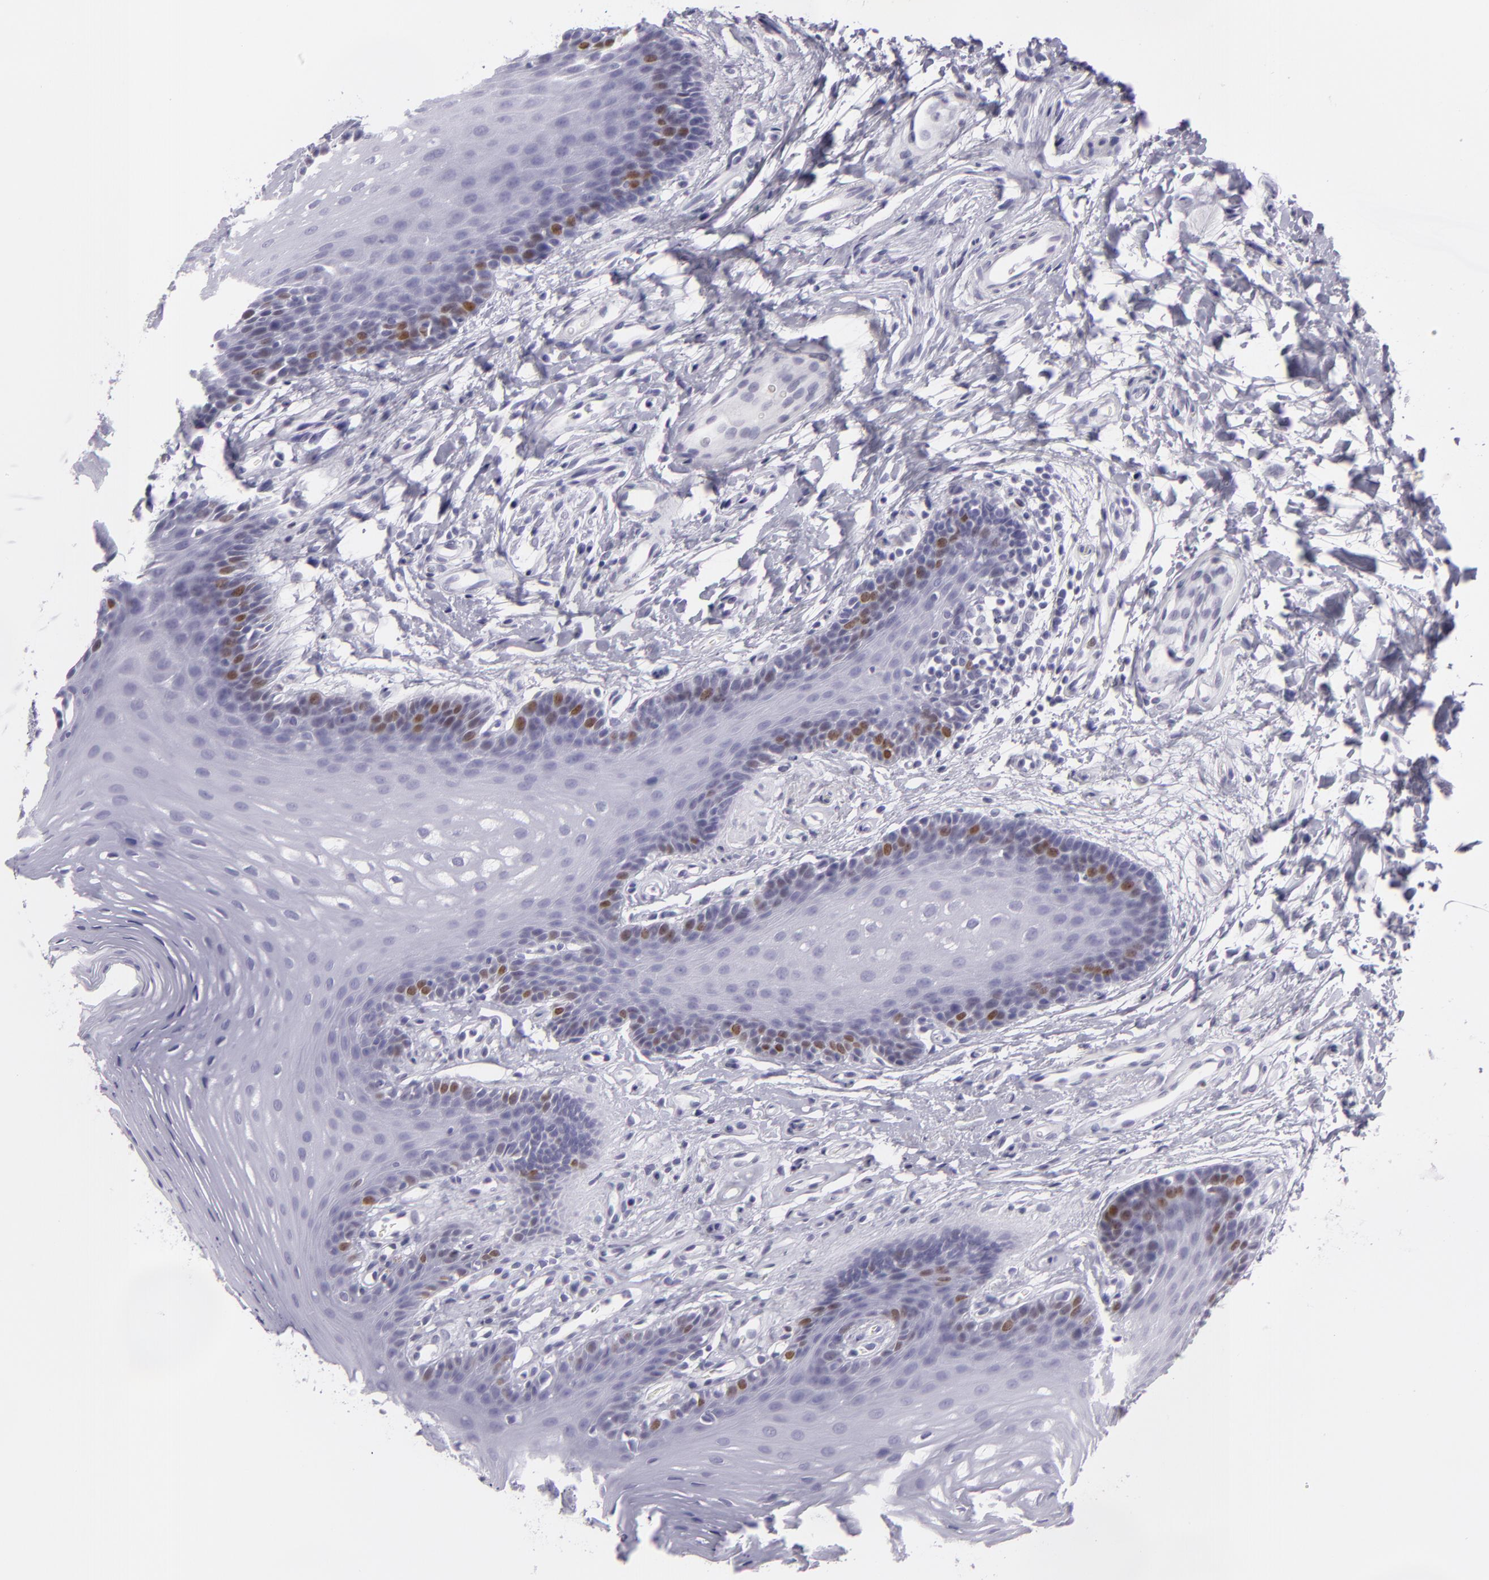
{"staining": {"intensity": "moderate", "quantity": "<25%", "location": "nuclear"}, "tissue": "oral mucosa", "cell_type": "Squamous epithelial cells", "image_type": "normal", "snomed": [{"axis": "morphology", "description": "Normal tissue, NOS"}, {"axis": "topography", "description": "Oral tissue"}], "caption": "Squamous epithelial cells exhibit low levels of moderate nuclear expression in about <25% of cells in unremarkable oral mucosa.", "gene": "MCM3", "patient": {"sex": "male", "age": 62}}